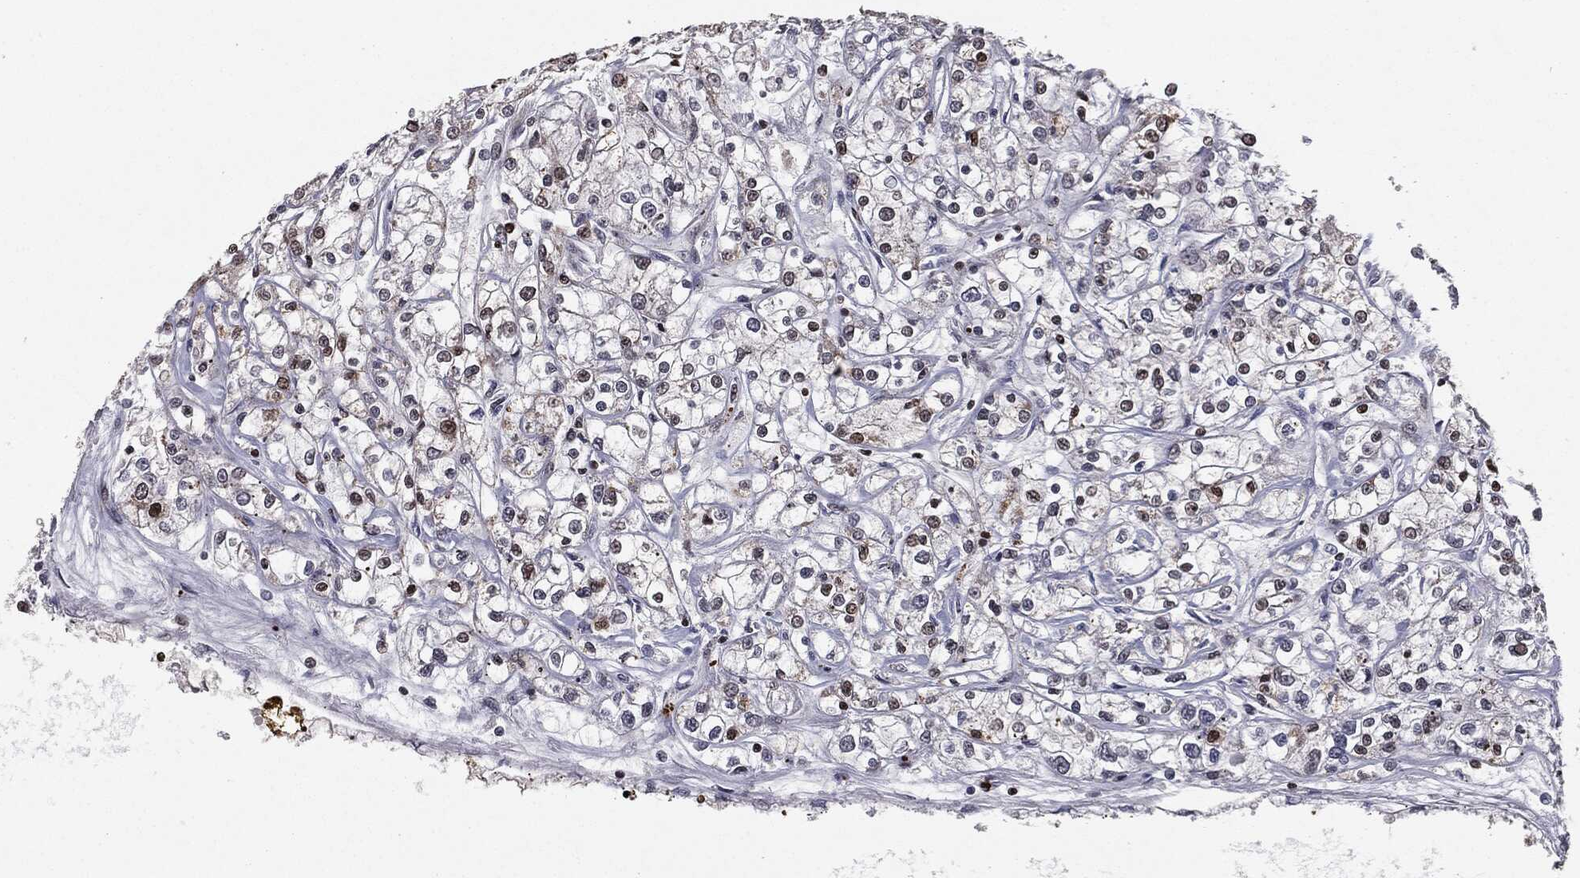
{"staining": {"intensity": "strong", "quantity": "<25%", "location": "nuclear"}, "tissue": "renal cancer", "cell_type": "Tumor cells", "image_type": "cancer", "snomed": [{"axis": "morphology", "description": "Adenocarcinoma, NOS"}, {"axis": "topography", "description": "Kidney"}], "caption": "This histopathology image displays immunohistochemistry staining of renal cancer (adenocarcinoma), with medium strong nuclear staining in approximately <25% of tumor cells.", "gene": "CHCHD2", "patient": {"sex": "female", "age": 59}}